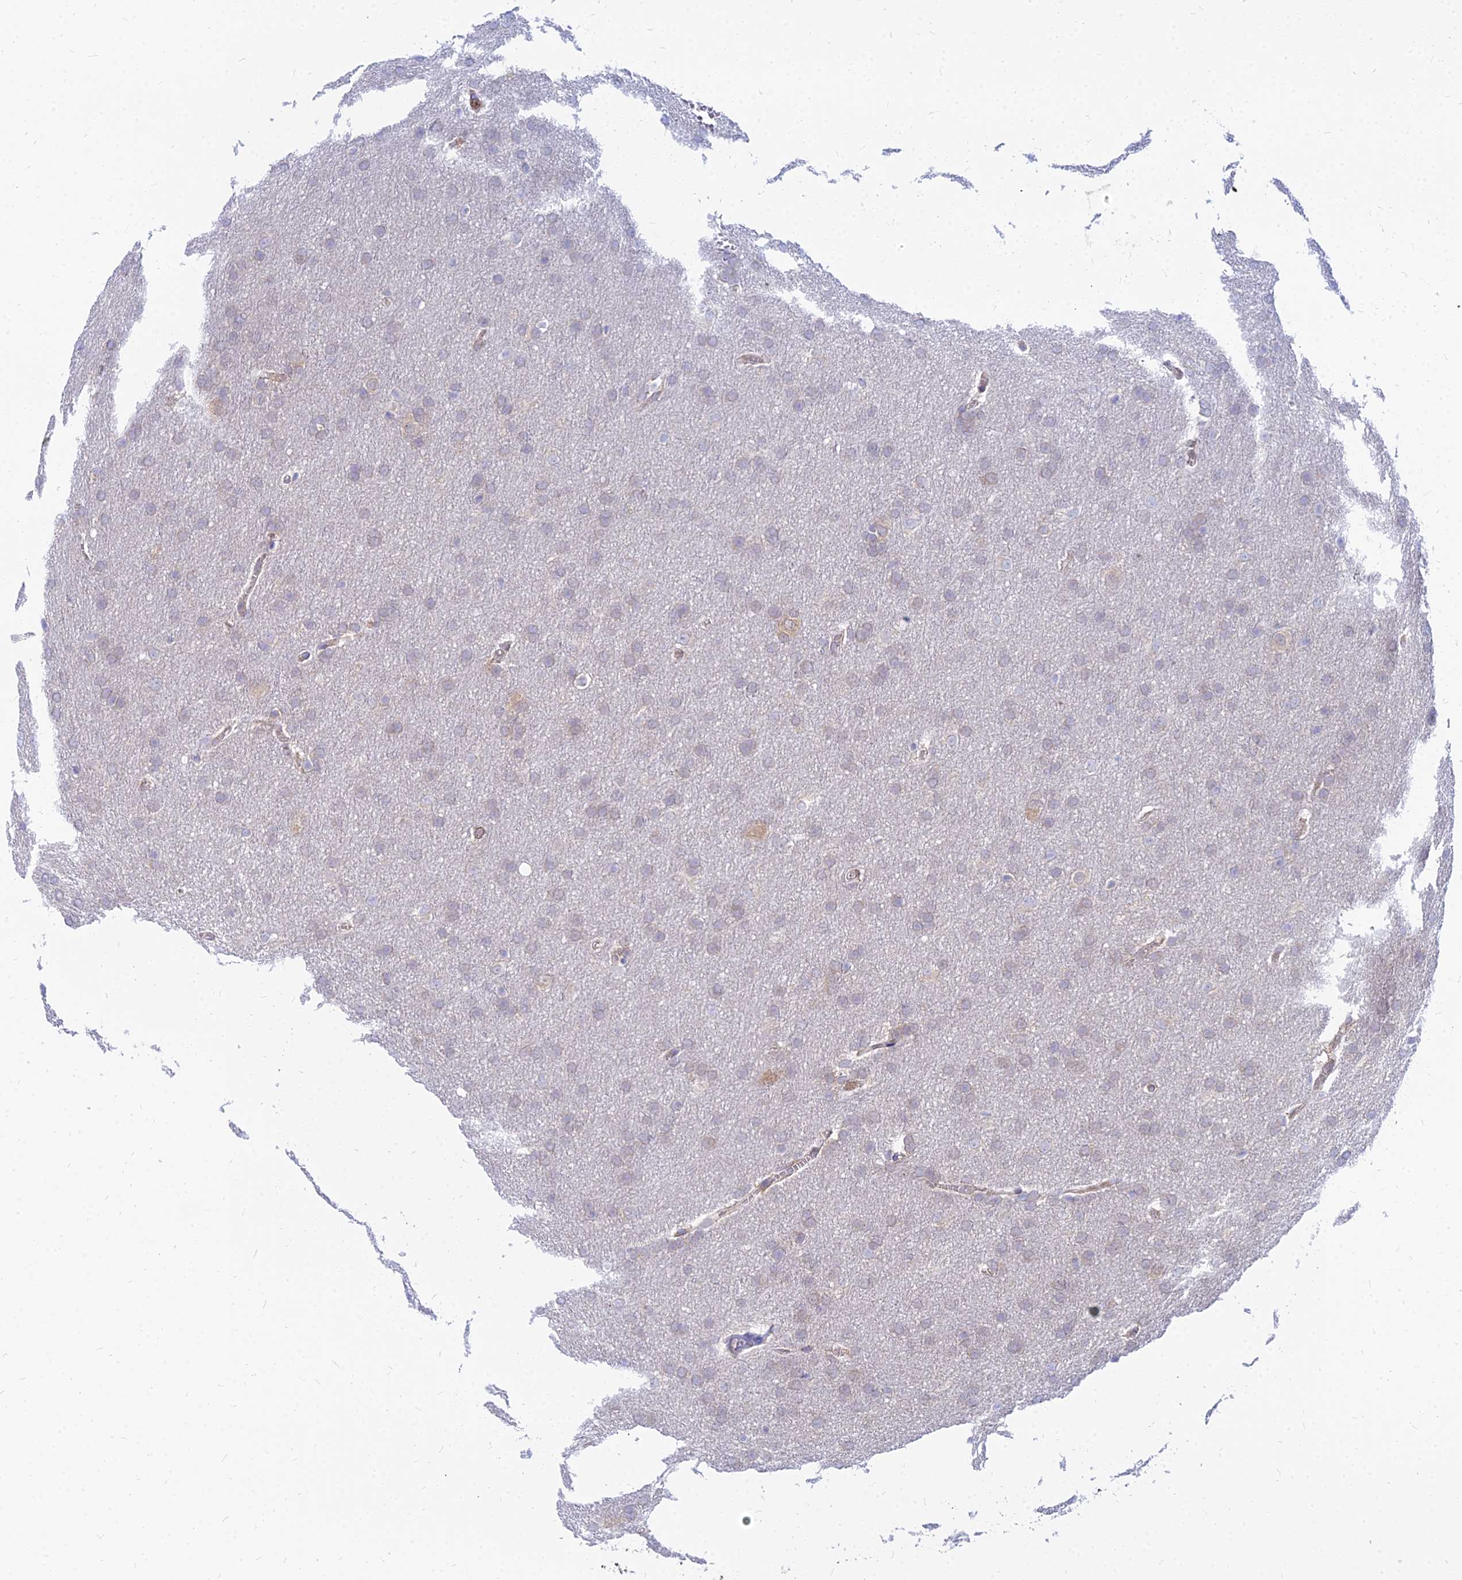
{"staining": {"intensity": "negative", "quantity": "none", "location": "none"}, "tissue": "glioma", "cell_type": "Tumor cells", "image_type": "cancer", "snomed": [{"axis": "morphology", "description": "Glioma, malignant, Low grade"}, {"axis": "topography", "description": "Brain"}], "caption": "Immunohistochemical staining of glioma shows no significant staining in tumor cells.", "gene": "CCT6B", "patient": {"sex": "female", "age": 32}}